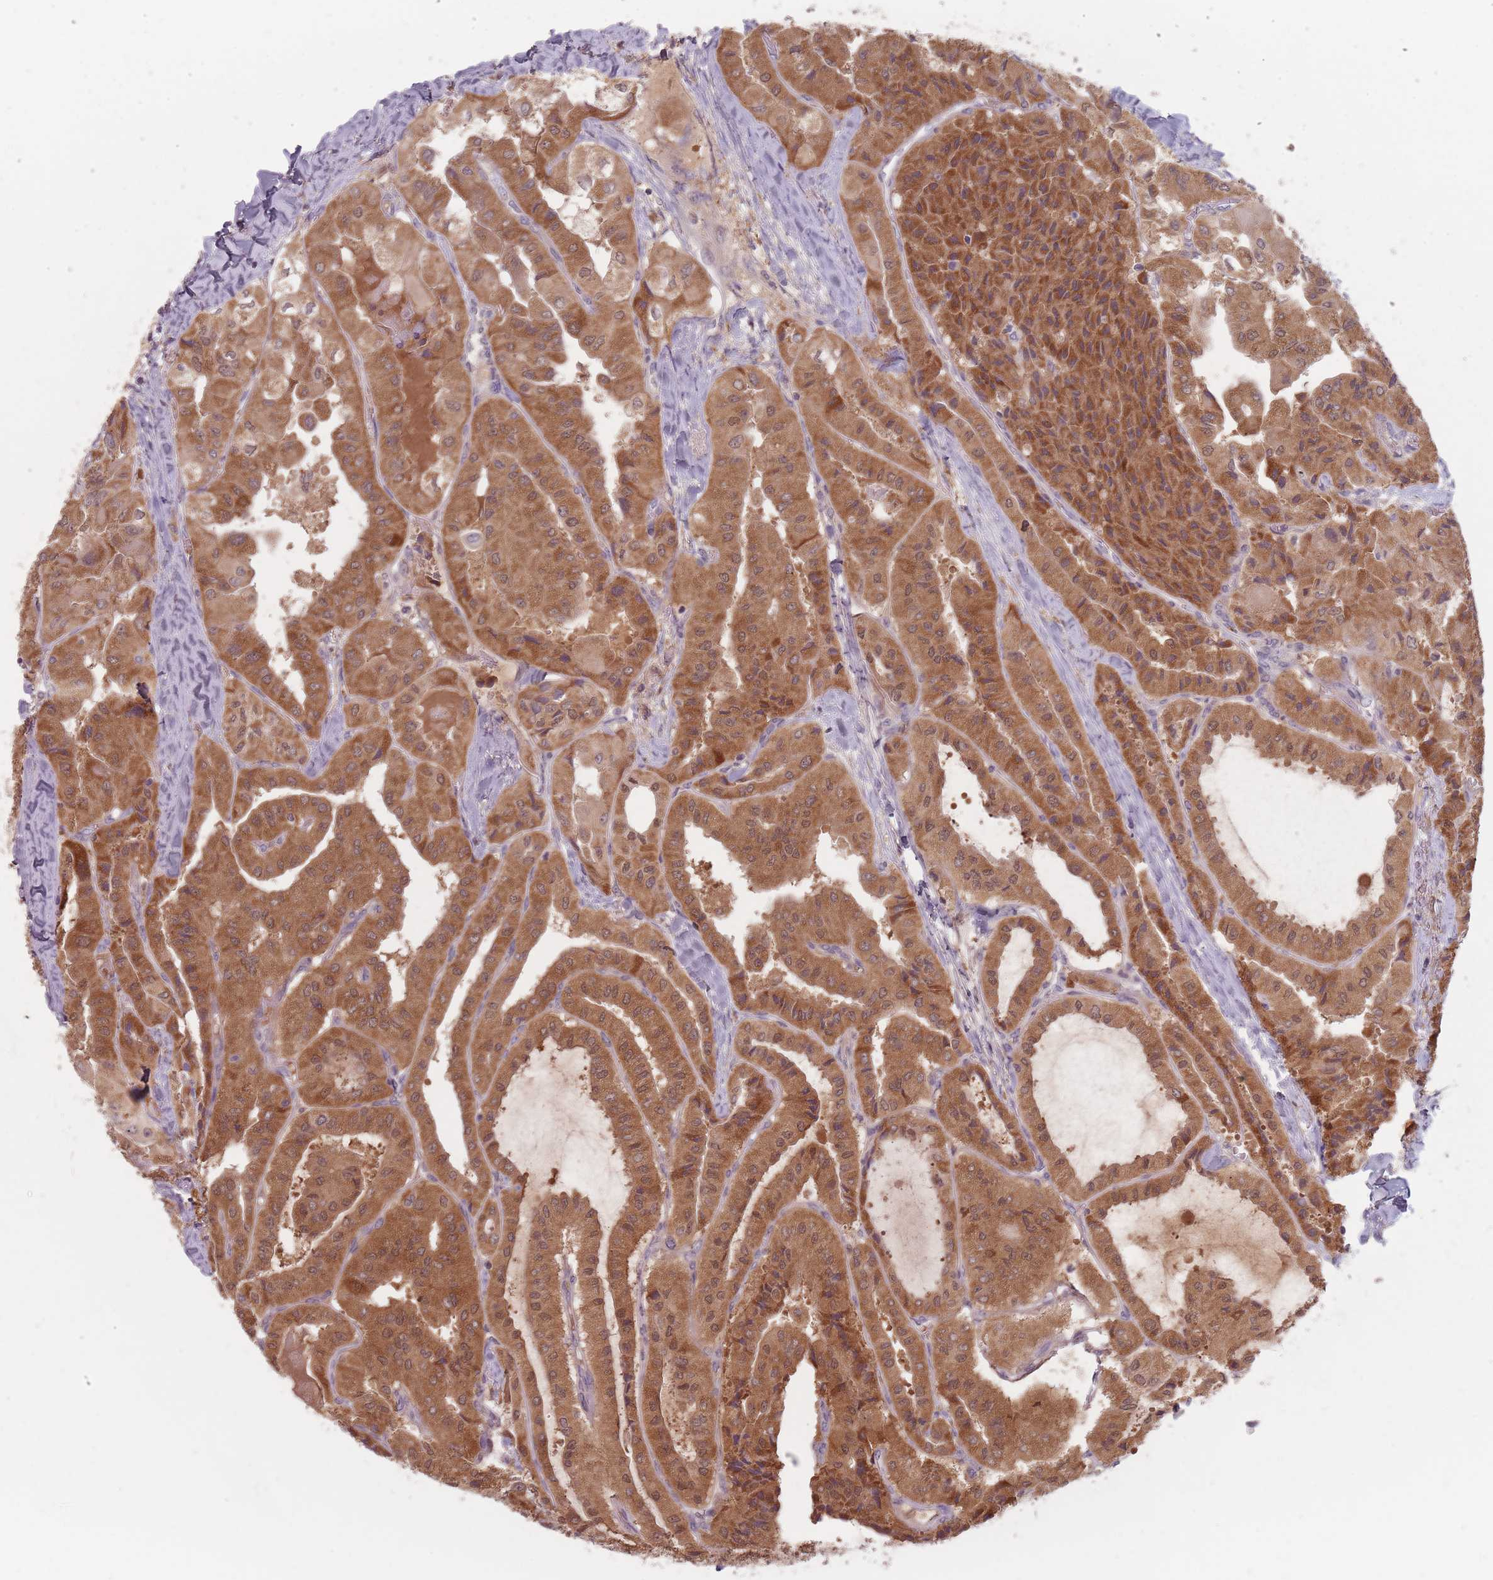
{"staining": {"intensity": "strong", "quantity": ">75%", "location": "cytoplasmic/membranous,nuclear"}, "tissue": "thyroid cancer", "cell_type": "Tumor cells", "image_type": "cancer", "snomed": [{"axis": "morphology", "description": "Normal tissue, NOS"}, {"axis": "morphology", "description": "Papillary adenocarcinoma, NOS"}, {"axis": "topography", "description": "Thyroid gland"}], "caption": "Strong cytoplasmic/membranous and nuclear protein positivity is seen in approximately >75% of tumor cells in thyroid cancer (papillary adenocarcinoma).", "gene": "NAXE", "patient": {"sex": "female", "age": 59}}